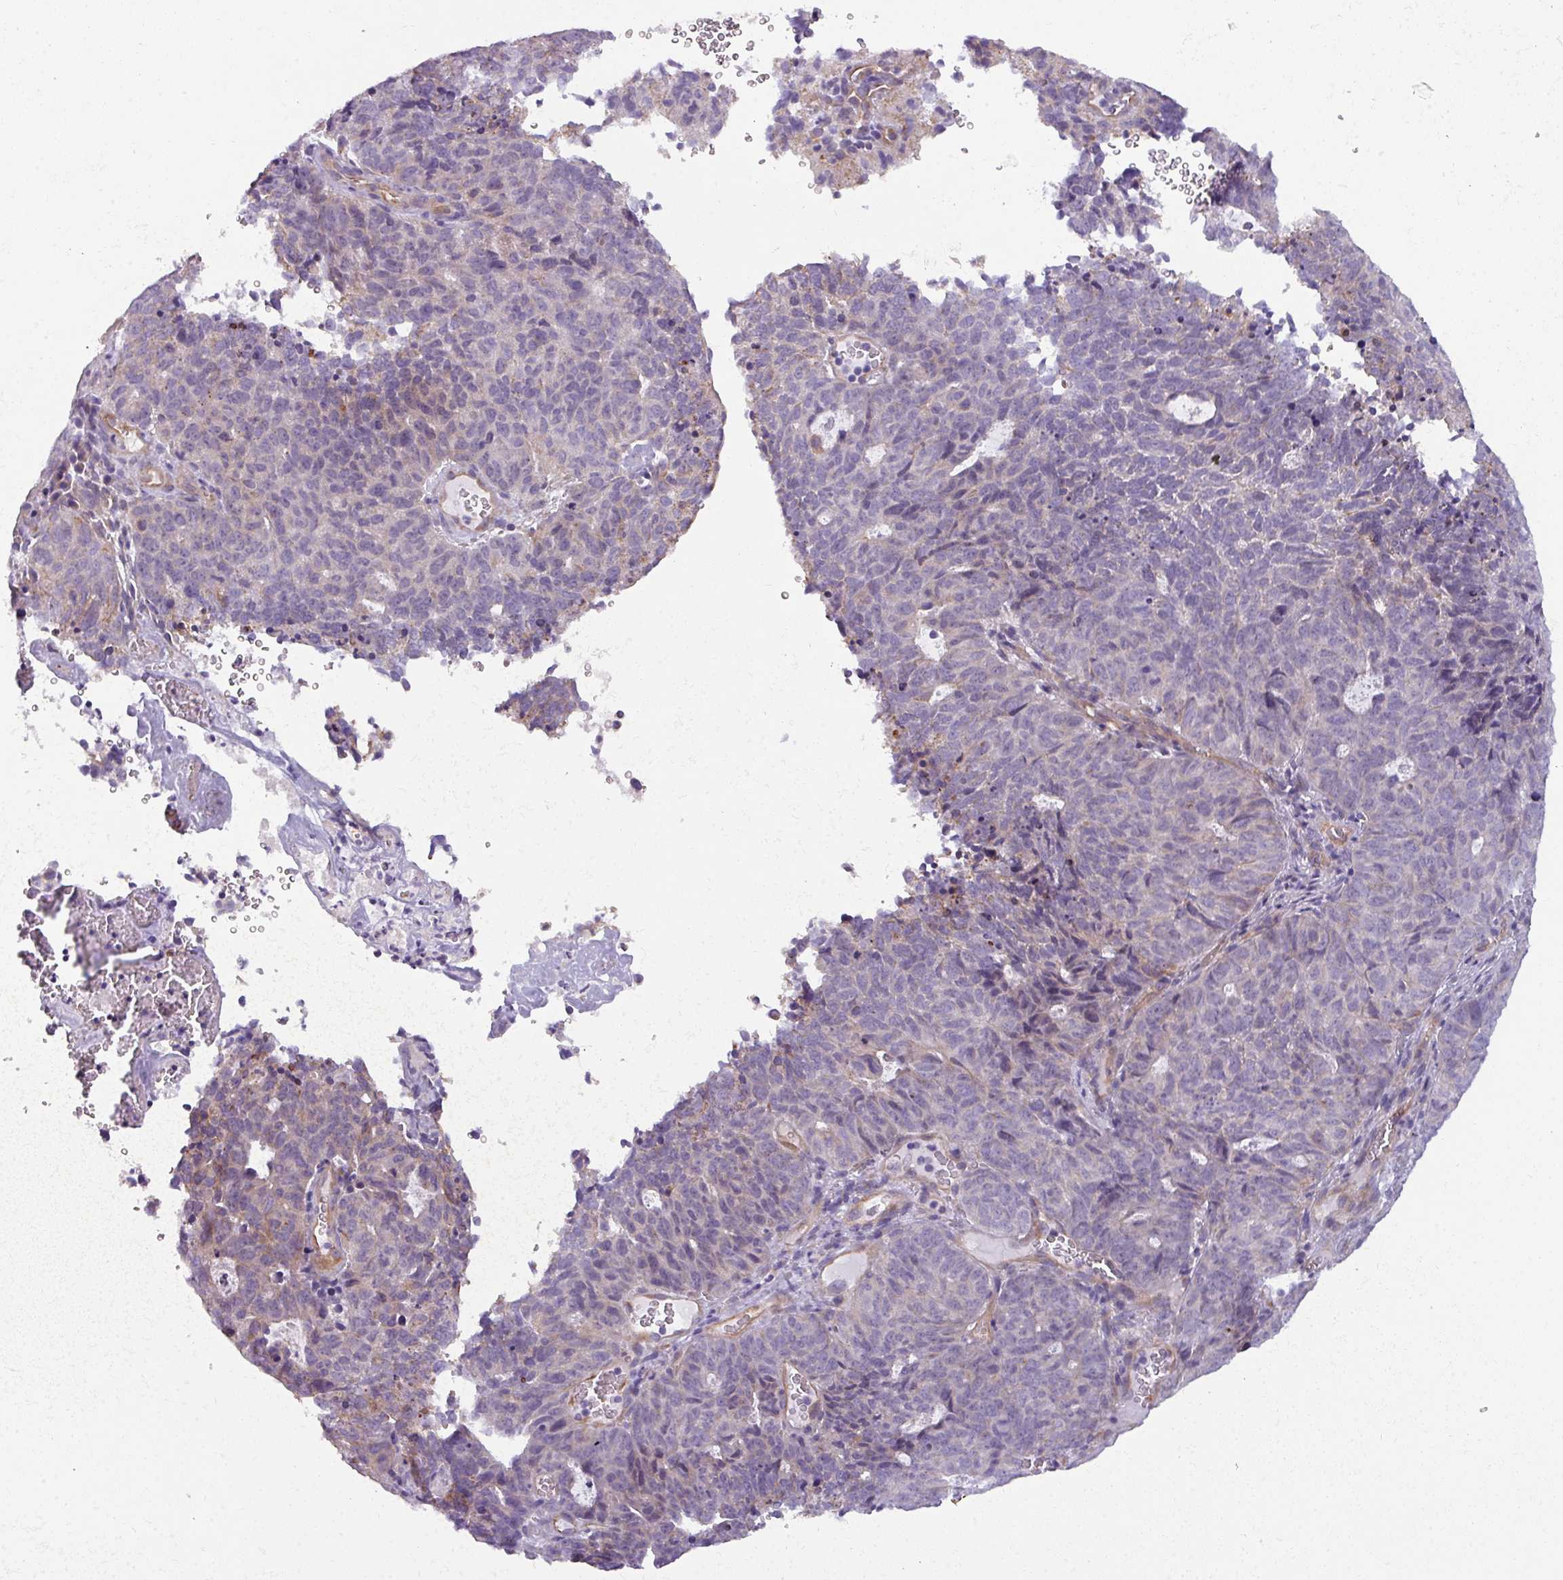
{"staining": {"intensity": "negative", "quantity": "none", "location": "none"}, "tissue": "cervical cancer", "cell_type": "Tumor cells", "image_type": "cancer", "snomed": [{"axis": "morphology", "description": "Adenocarcinoma, NOS"}, {"axis": "topography", "description": "Cervix"}], "caption": "Immunohistochemistry (IHC) of cervical cancer displays no positivity in tumor cells.", "gene": "BUD23", "patient": {"sex": "female", "age": 38}}